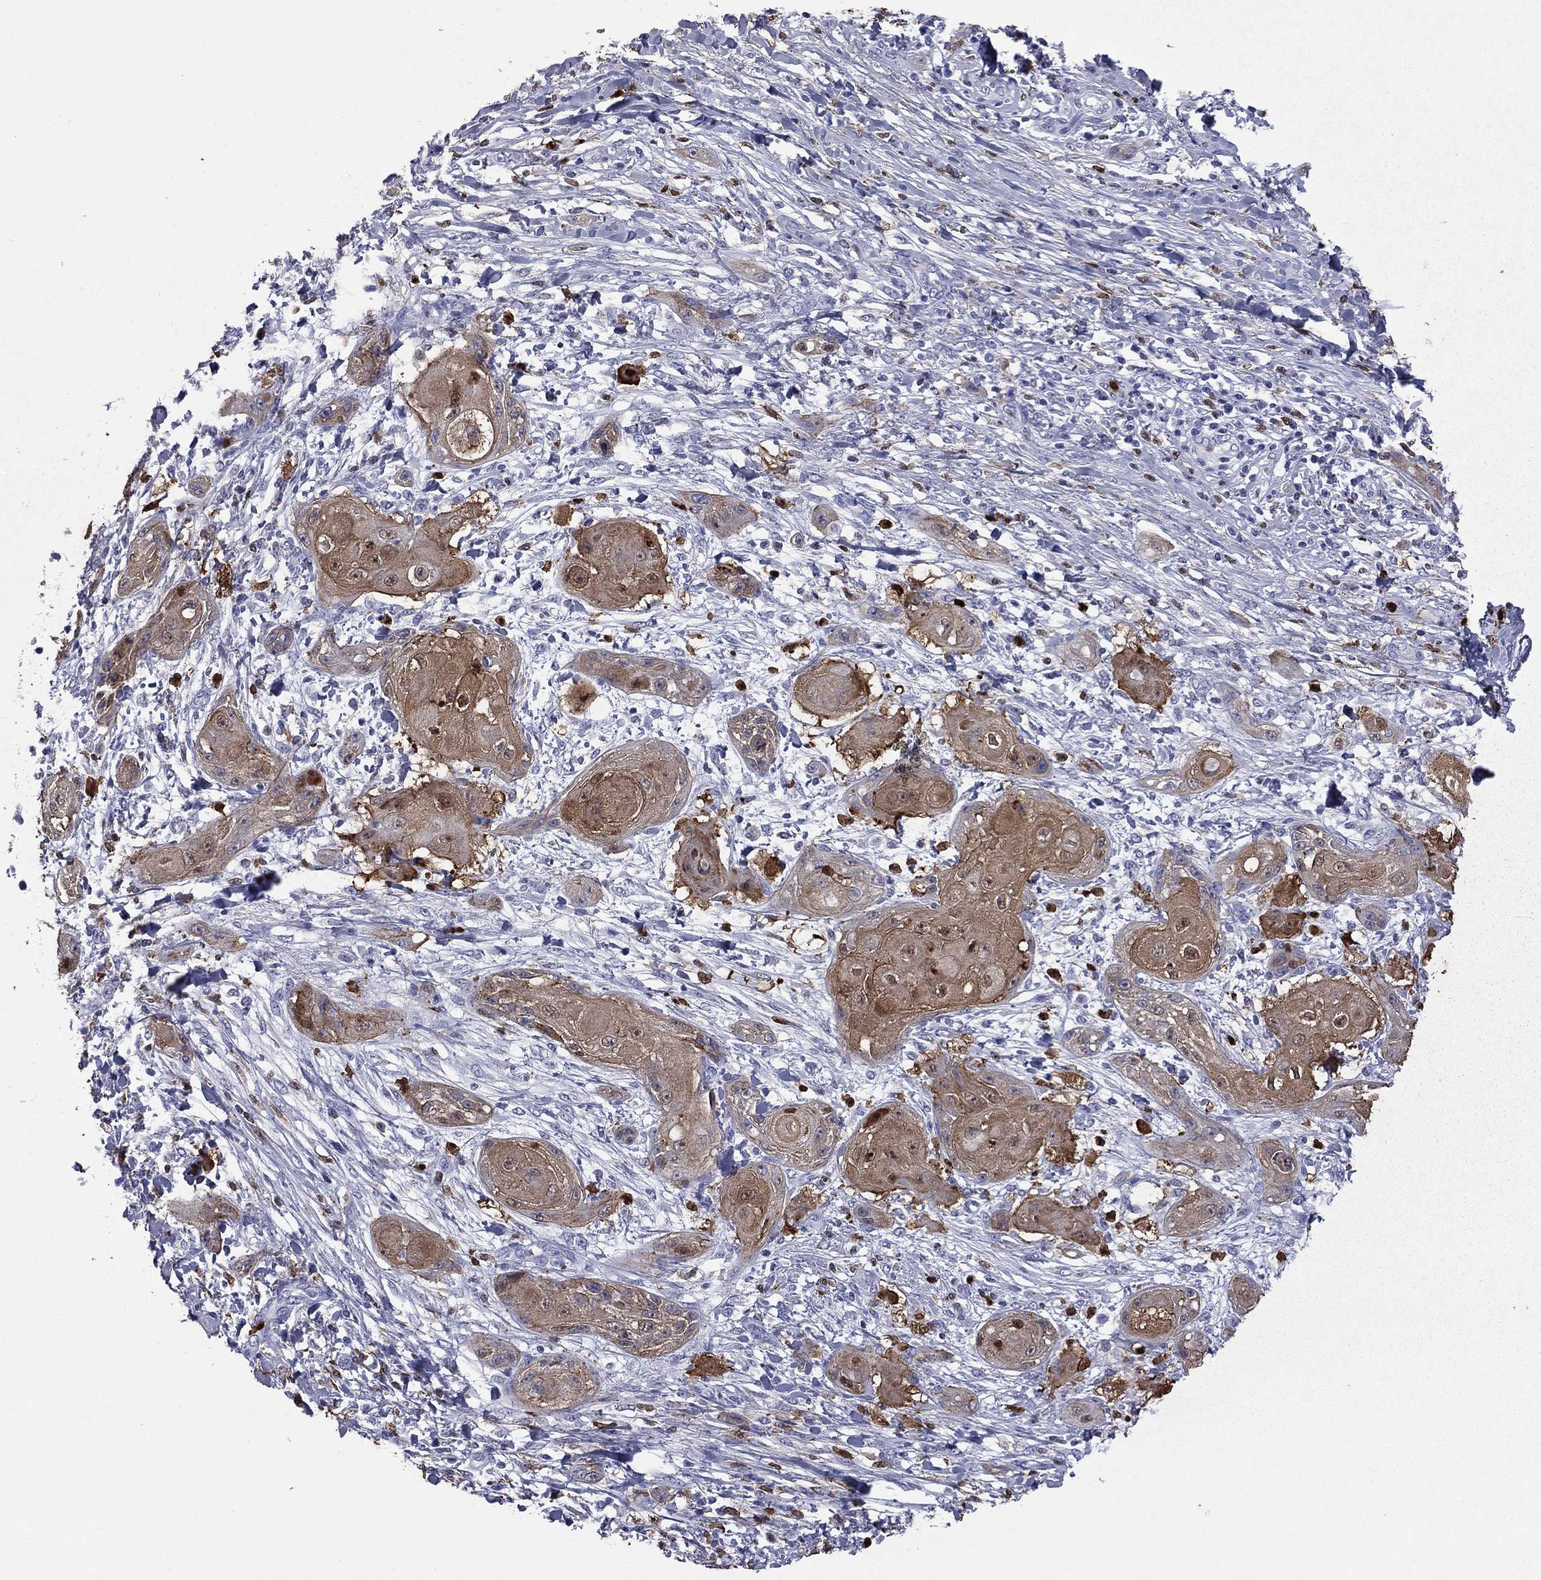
{"staining": {"intensity": "moderate", "quantity": "25%-75%", "location": "cytoplasmic/membranous"}, "tissue": "skin cancer", "cell_type": "Tumor cells", "image_type": "cancer", "snomed": [{"axis": "morphology", "description": "Squamous cell carcinoma, NOS"}, {"axis": "topography", "description": "Skin"}], "caption": "Immunohistochemical staining of skin cancer (squamous cell carcinoma) reveals medium levels of moderate cytoplasmic/membranous protein expression in about 25%-75% of tumor cells.", "gene": "TRIM29", "patient": {"sex": "male", "age": 62}}